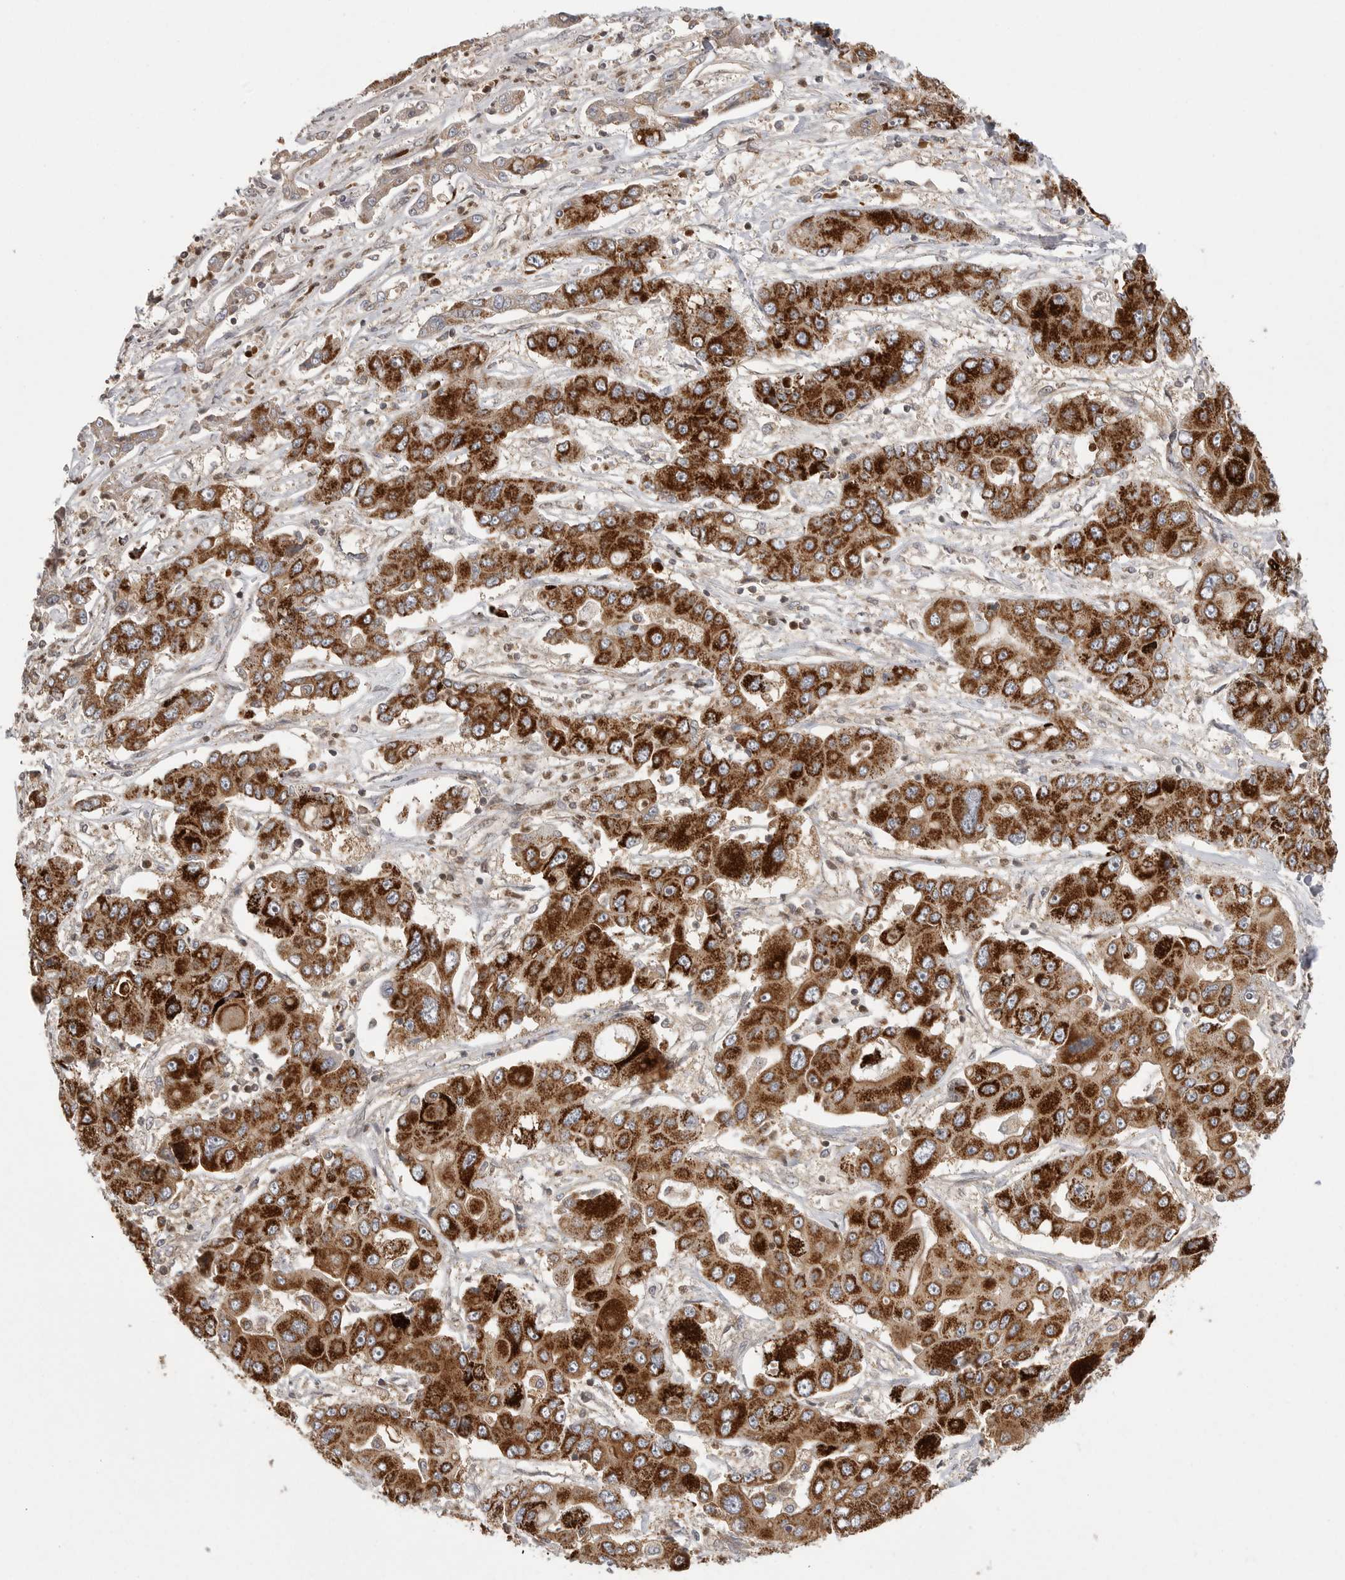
{"staining": {"intensity": "strong", "quantity": ">75%", "location": "cytoplasmic/membranous"}, "tissue": "liver cancer", "cell_type": "Tumor cells", "image_type": "cancer", "snomed": [{"axis": "morphology", "description": "Cholangiocarcinoma"}, {"axis": "topography", "description": "Liver"}], "caption": "Immunohistochemistry (IHC) of human liver cancer (cholangiocarcinoma) demonstrates high levels of strong cytoplasmic/membranous positivity in about >75% of tumor cells.", "gene": "OXR1", "patient": {"sex": "male", "age": 67}}